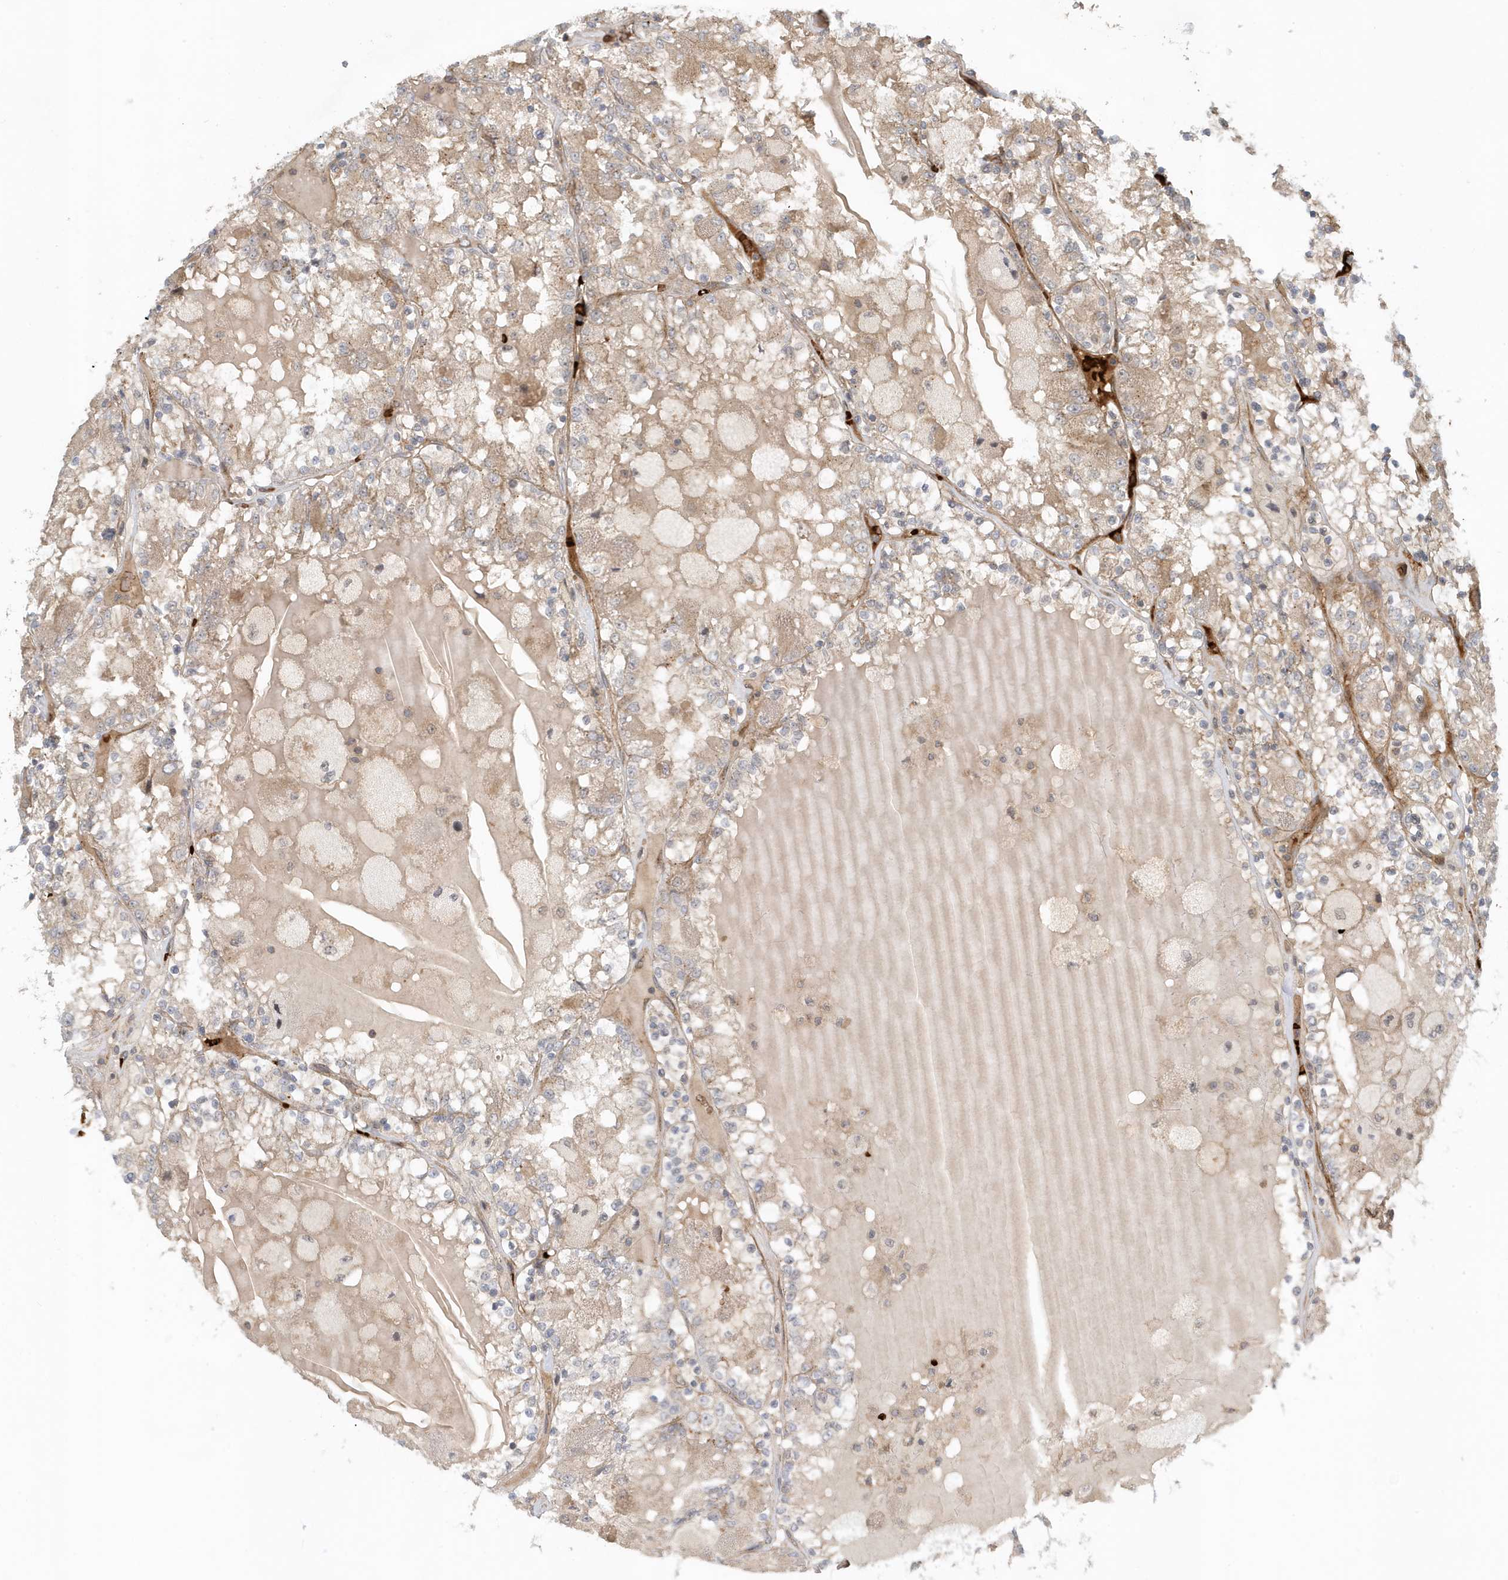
{"staining": {"intensity": "weak", "quantity": "25%-75%", "location": "cytoplasmic/membranous"}, "tissue": "renal cancer", "cell_type": "Tumor cells", "image_type": "cancer", "snomed": [{"axis": "morphology", "description": "Adenocarcinoma, NOS"}, {"axis": "topography", "description": "Kidney"}], "caption": "The image demonstrates staining of renal adenocarcinoma, revealing weak cytoplasmic/membranous protein staining (brown color) within tumor cells.", "gene": "FYCO1", "patient": {"sex": "female", "age": 56}}